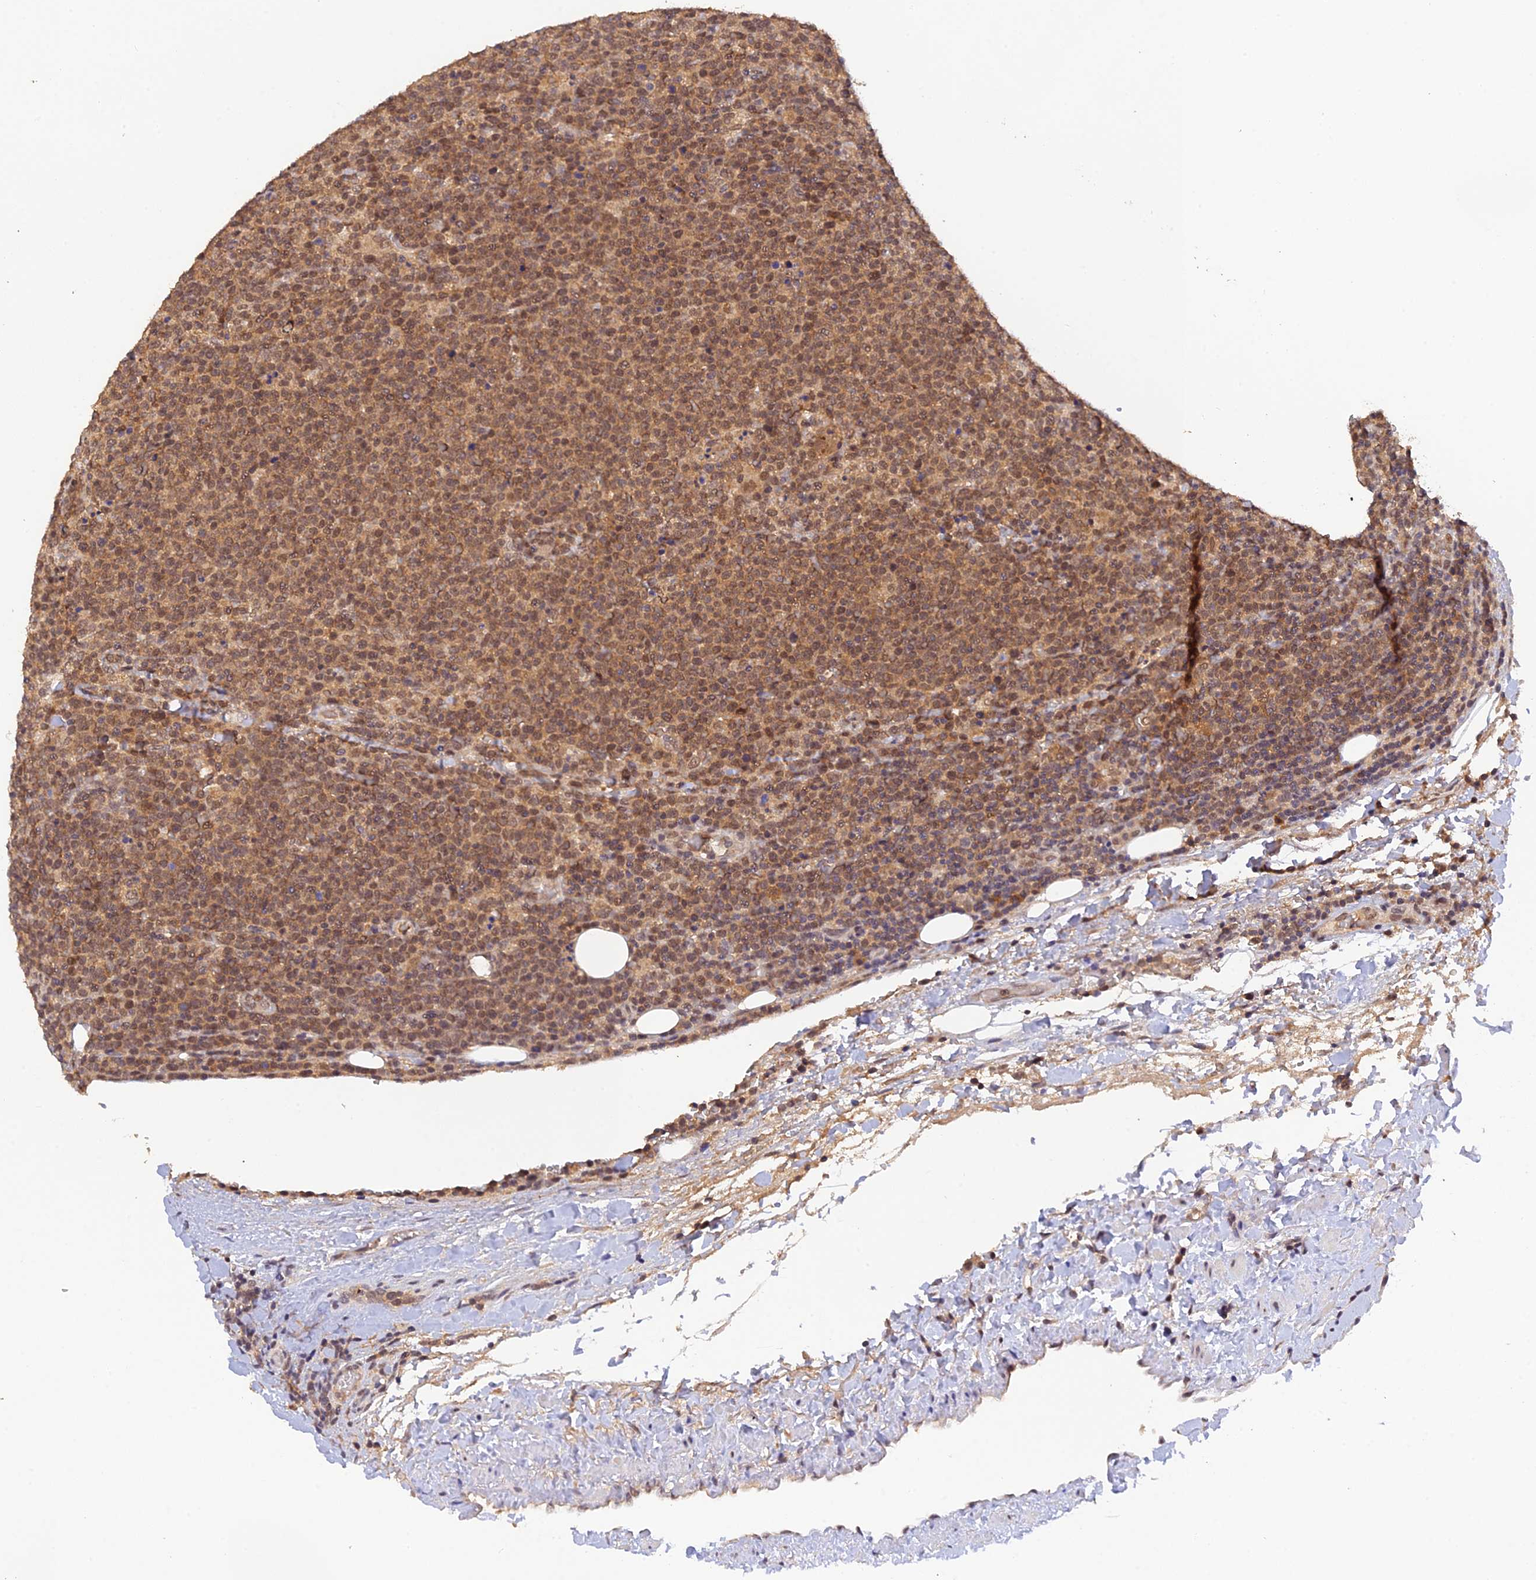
{"staining": {"intensity": "moderate", "quantity": ">75%", "location": "cytoplasmic/membranous,nuclear"}, "tissue": "lymphoma", "cell_type": "Tumor cells", "image_type": "cancer", "snomed": [{"axis": "morphology", "description": "Malignant lymphoma, non-Hodgkin's type, High grade"}, {"axis": "topography", "description": "Lymph node"}], "caption": "Protein expression analysis of human high-grade malignant lymphoma, non-Hodgkin's type reveals moderate cytoplasmic/membranous and nuclear positivity in approximately >75% of tumor cells.", "gene": "ZNF436", "patient": {"sex": "male", "age": 61}}